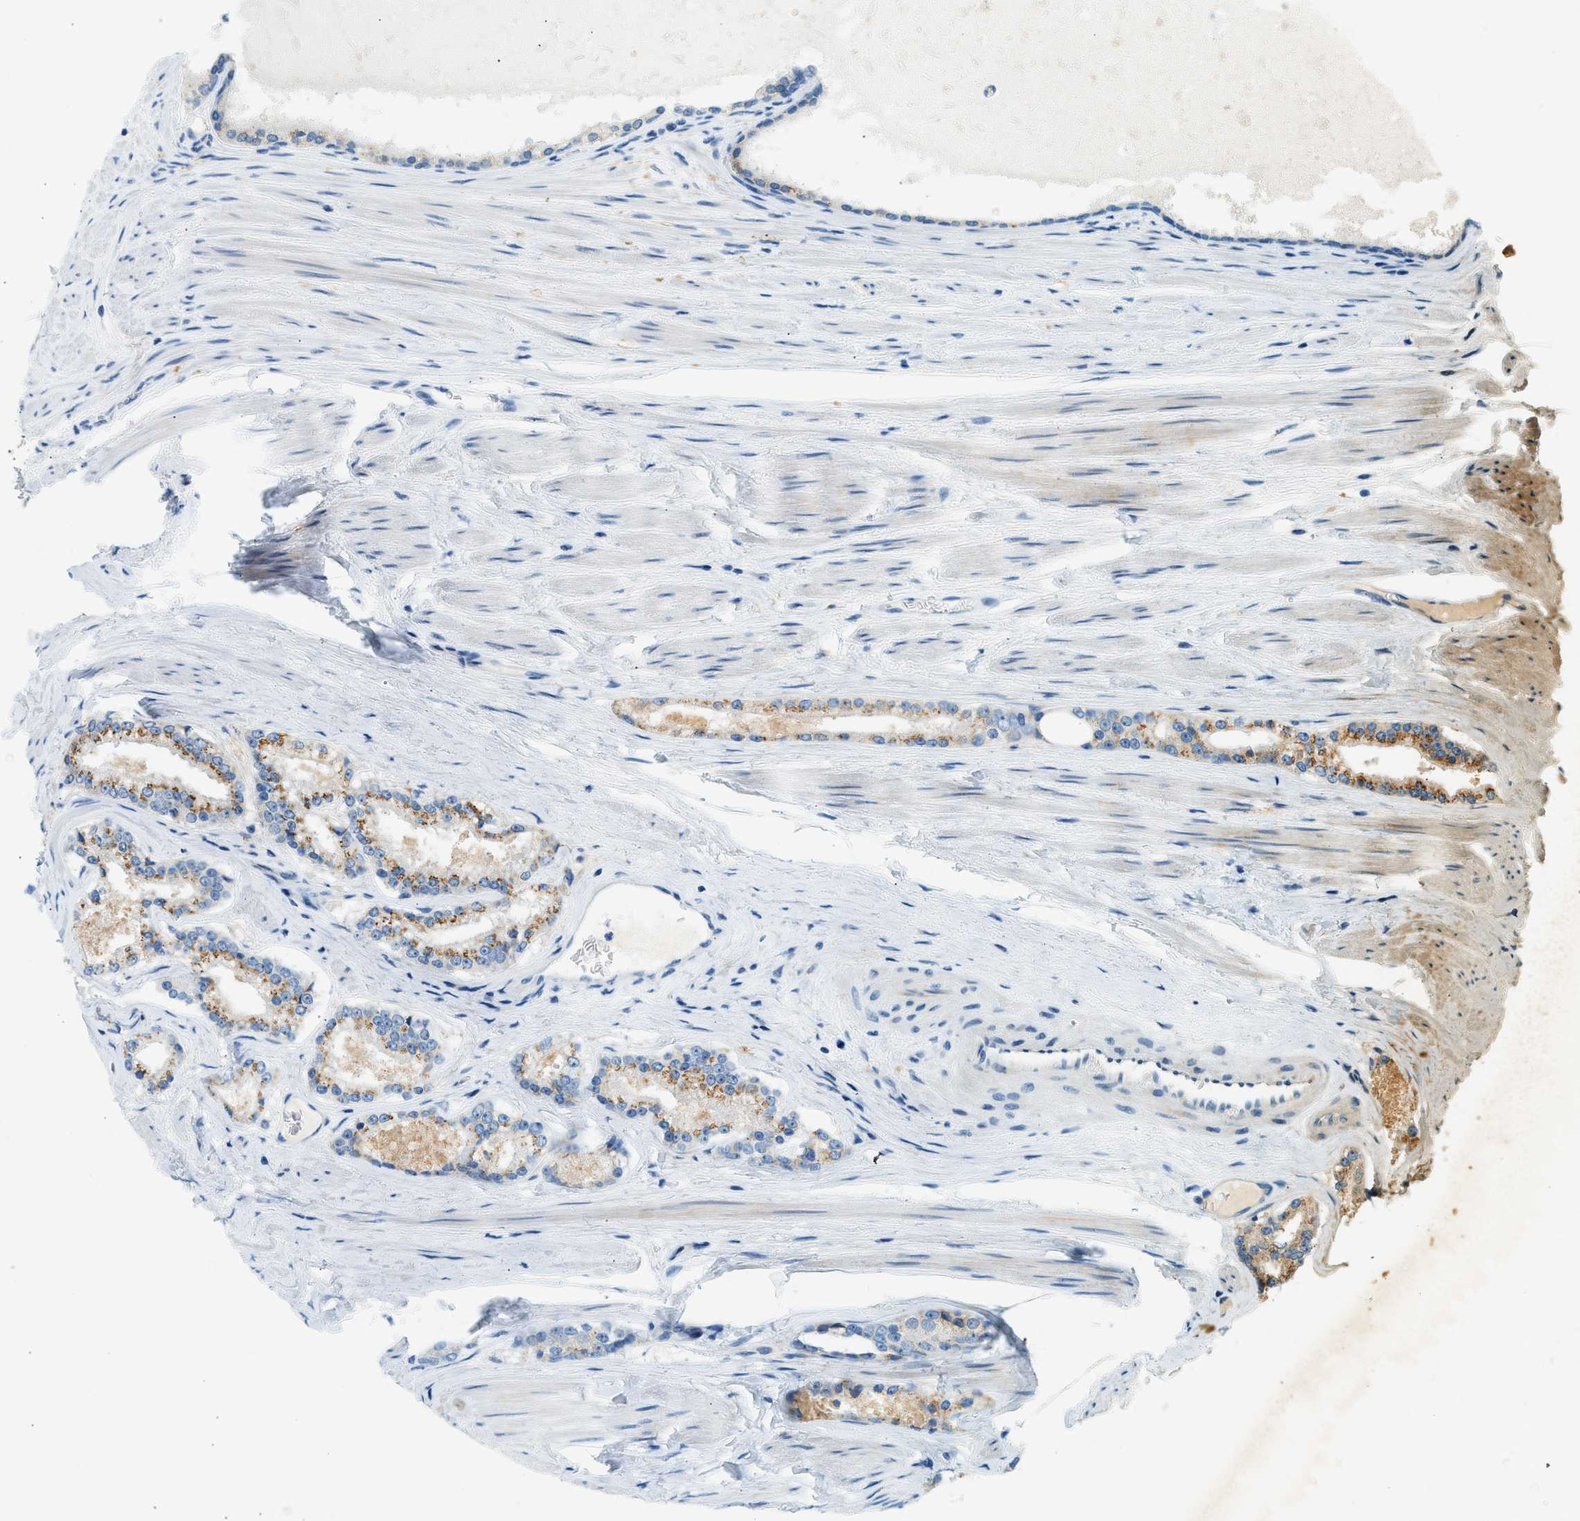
{"staining": {"intensity": "moderate", "quantity": ">75%", "location": "cytoplasmic/membranous"}, "tissue": "prostate cancer", "cell_type": "Tumor cells", "image_type": "cancer", "snomed": [{"axis": "morphology", "description": "Adenocarcinoma, Low grade"}, {"axis": "topography", "description": "Prostate"}], "caption": "Immunohistochemical staining of human prostate low-grade adenocarcinoma exhibits medium levels of moderate cytoplasmic/membranous expression in about >75% of tumor cells. Nuclei are stained in blue.", "gene": "CTSB", "patient": {"sex": "male", "age": 70}}